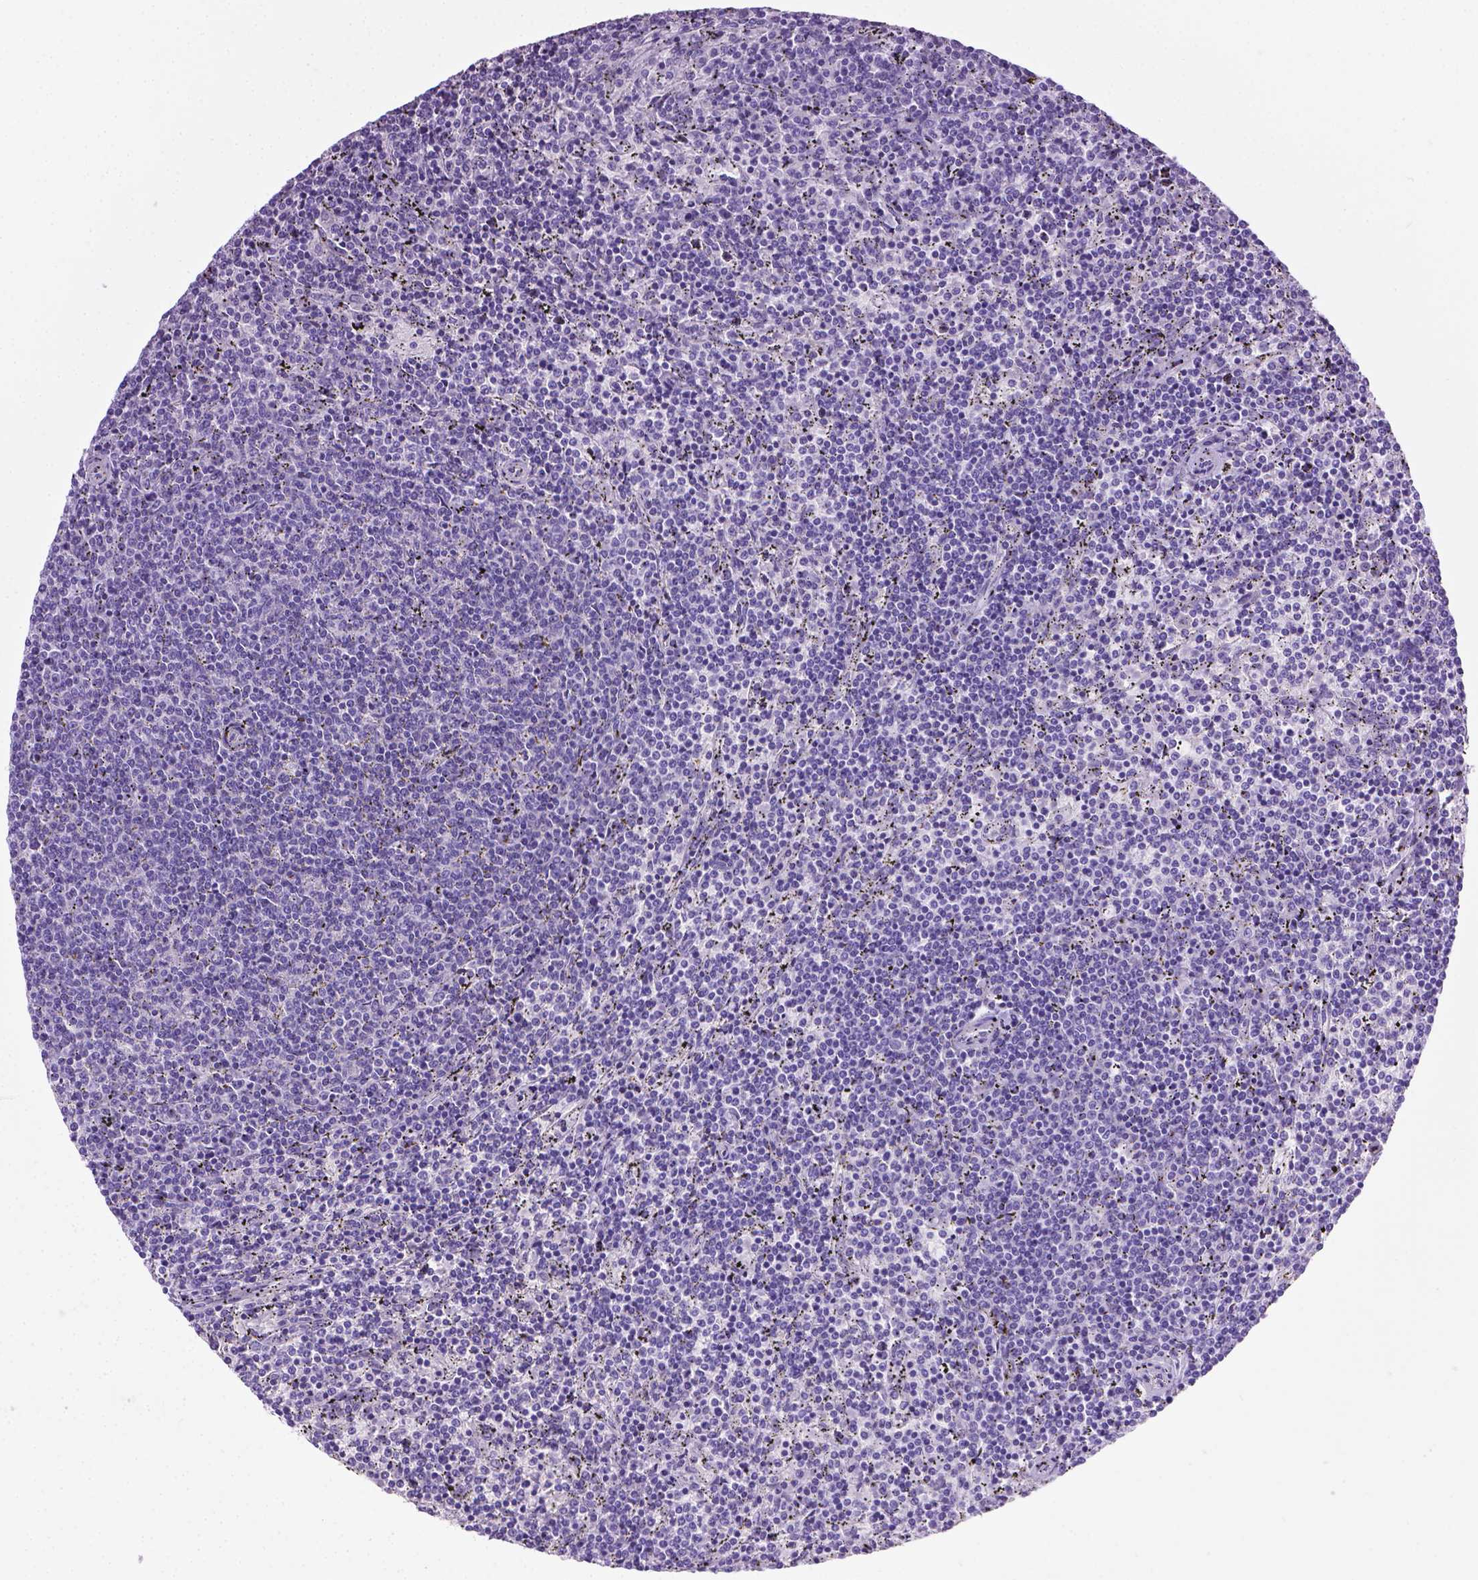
{"staining": {"intensity": "negative", "quantity": "none", "location": "none"}, "tissue": "lymphoma", "cell_type": "Tumor cells", "image_type": "cancer", "snomed": [{"axis": "morphology", "description": "Malignant lymphoma, non-Hodgkin's type, Low grade"}, {"axis": "topography", "description": "Spleen"}], "caption": "The image shows no significant positivity in tumor cells of malignant lymphoma, non-Hodgkin's type (low-grade).", "gene": "LELP1", "patient": {"sex": "female", "age": 50}}